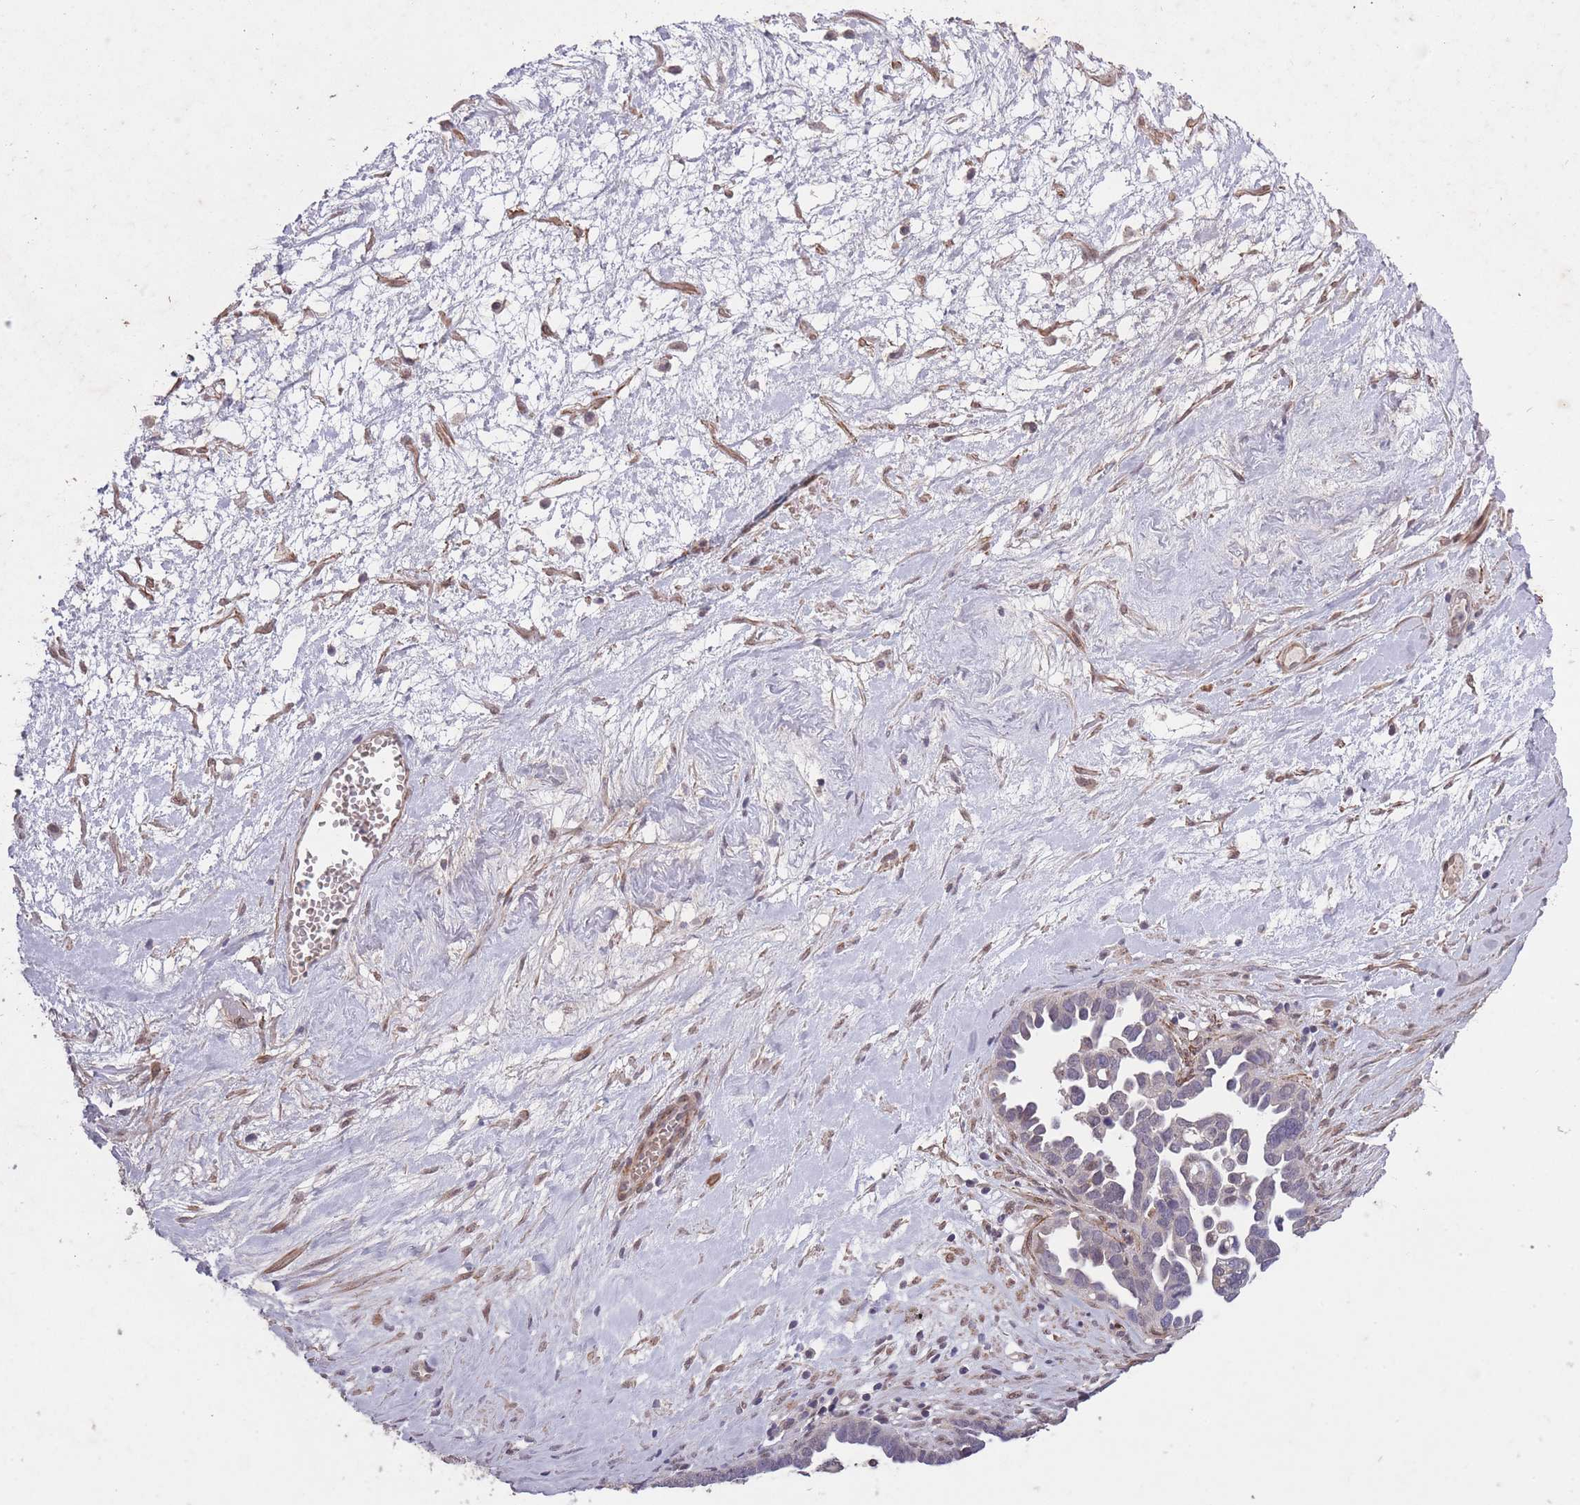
{"staining": {"intensity": "negative", "quantity": "none", "location": "none"}, "tissue": "ovarian cancer", "cell_type": "Tumor cells", "image_type": "cancer", "snomed": [{"axis": "morphology", "description": "Cystadenocarcinoma, serous, NOS"}, {"axis": "topography", "description": "Ovary"}], "caption": "High magnification brightfield microscopy of ovarian cancer (serous cystadenocarcinoma) stained with DAB (brown) and counterstained with hematoxylin (blue): tumor cells show no significant positivity. The staining is performed using DAB (3,3'-diaminobenzidine) brown chromogen with nuclei counter-stained in using hematoxylin.", "gene": "CBX6", "patient": {"sex": "female", "age": 54}}